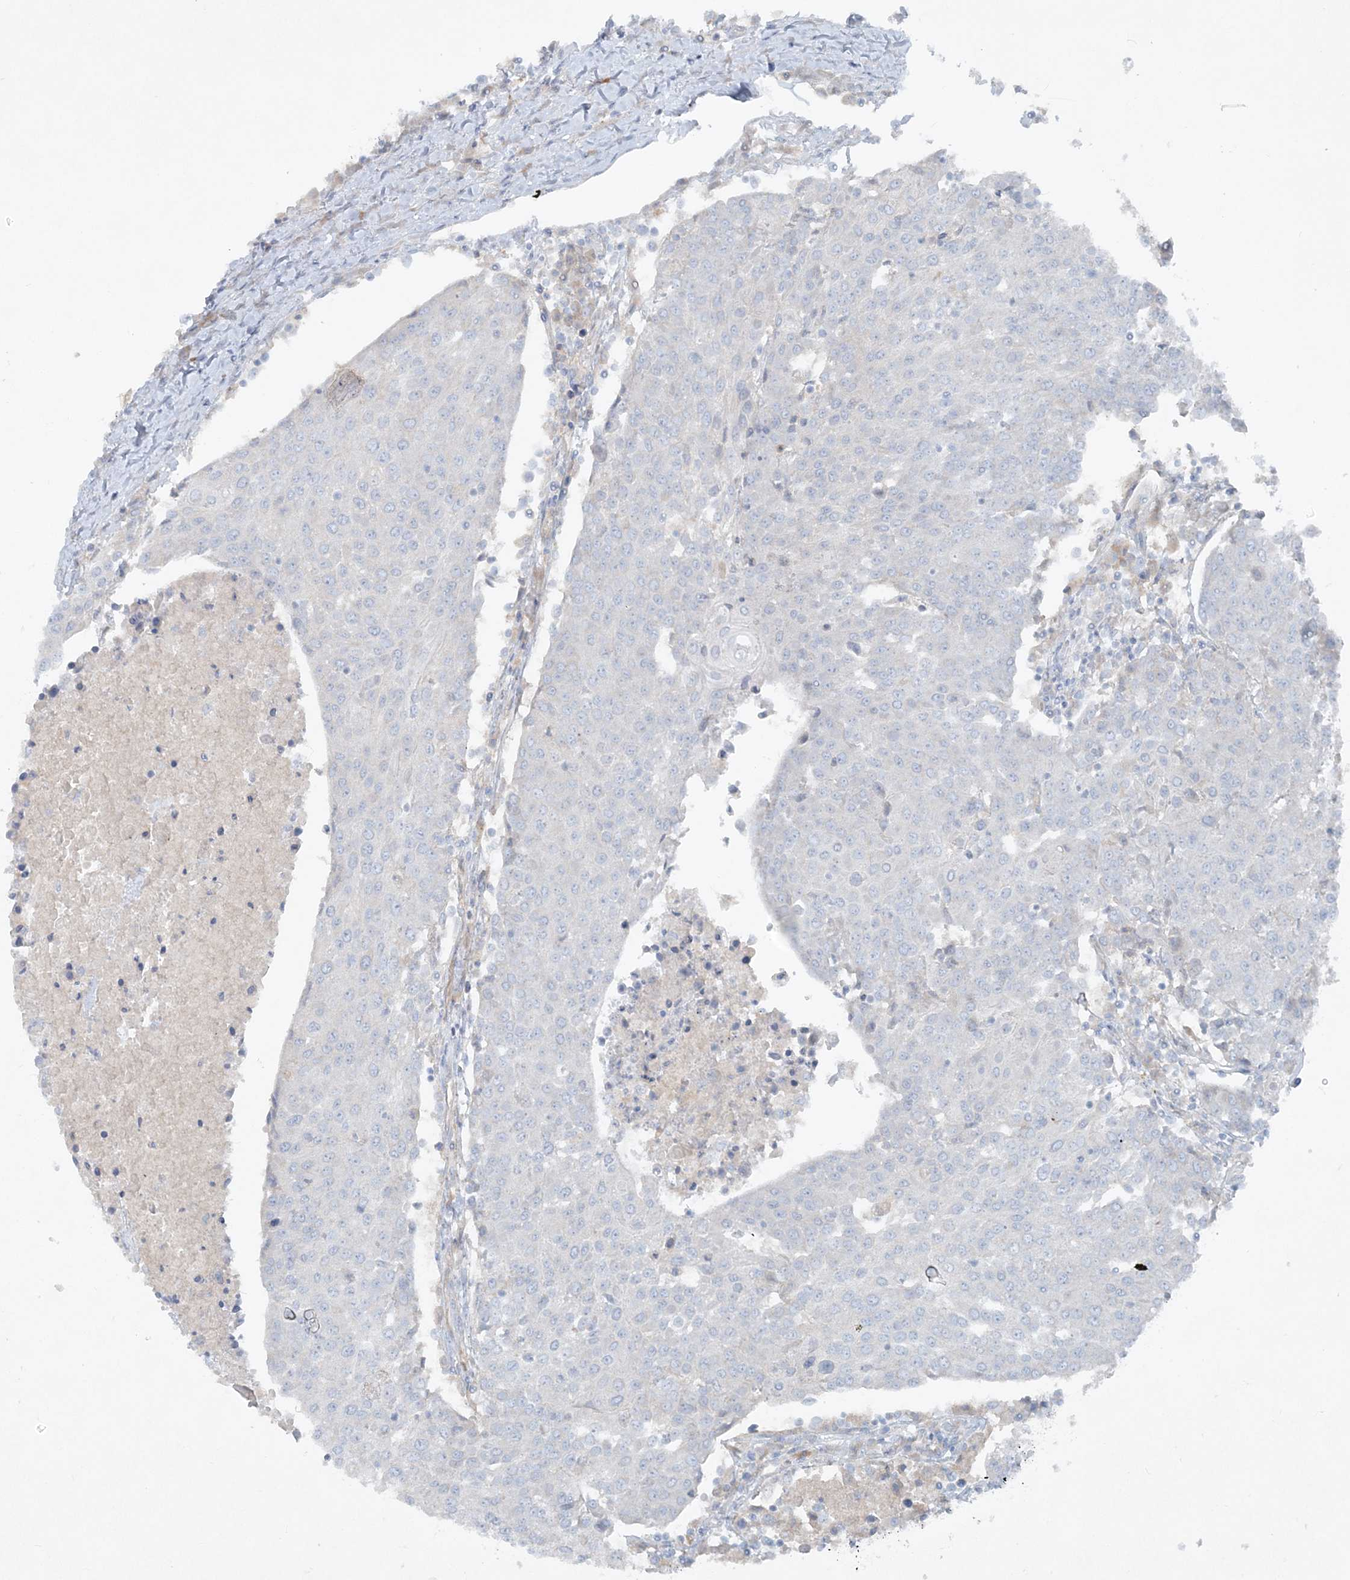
{"staining": {"intensity": "negative", "quantity": "none", "location": "none"}, "tissue": "urothelial cancer", "cell_type": "Tumor cells", "image_type": "cancer", "snomed": [{"axis": "morphology", "description": "Urothelial carcinoma, High grade"}, {"axis": "topography", "description": "Urinary bladder"}], "caption": "Tumor cells are negative for brown protein staining in high-grade urothelial carcinoma.", "gene": "ATP11A", "patient": {"sex": "female", "age": 85}}